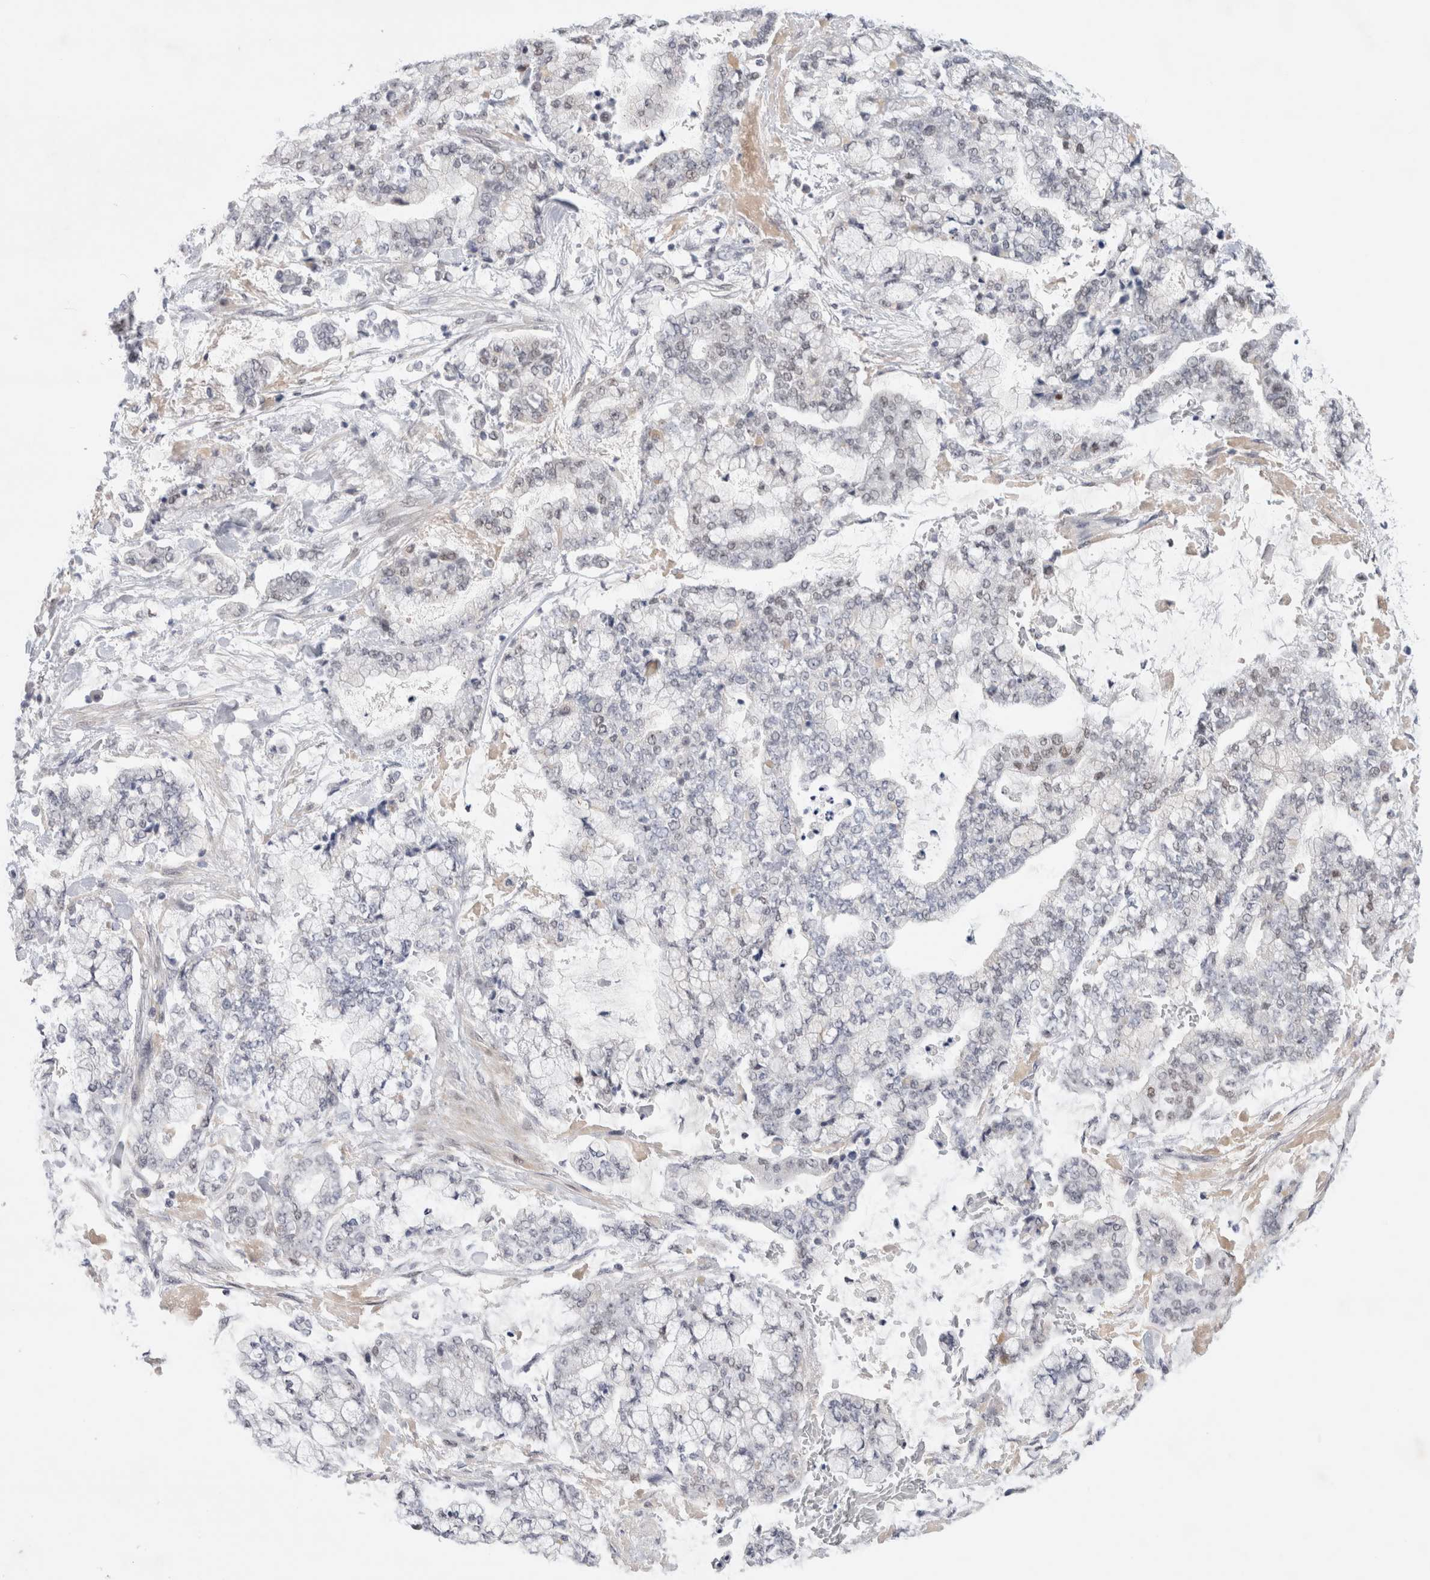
{"staining": {"intensity": "weak", "quantity": "<25%", "location": "nuclear"}, "tissue": "stomach cancer", "cell_type": "Tumor cells", "image_type": "cancer", "snomed": [{"axis": "morphology", "description": "Normal tissue, NOS"}, {"axis": "morphology", "description": "Adenocarcinoma, NOS"}, {"axis": "topography", "description": "Stomach, upper"}, {"axis": "topography", "description": "Stomach"}], "caption": "Tumor cells show no significant protein expression in adenocarcinoma (stomach).", "gene": "KNL1", "patient": {"sex": "male", "age": 76}}